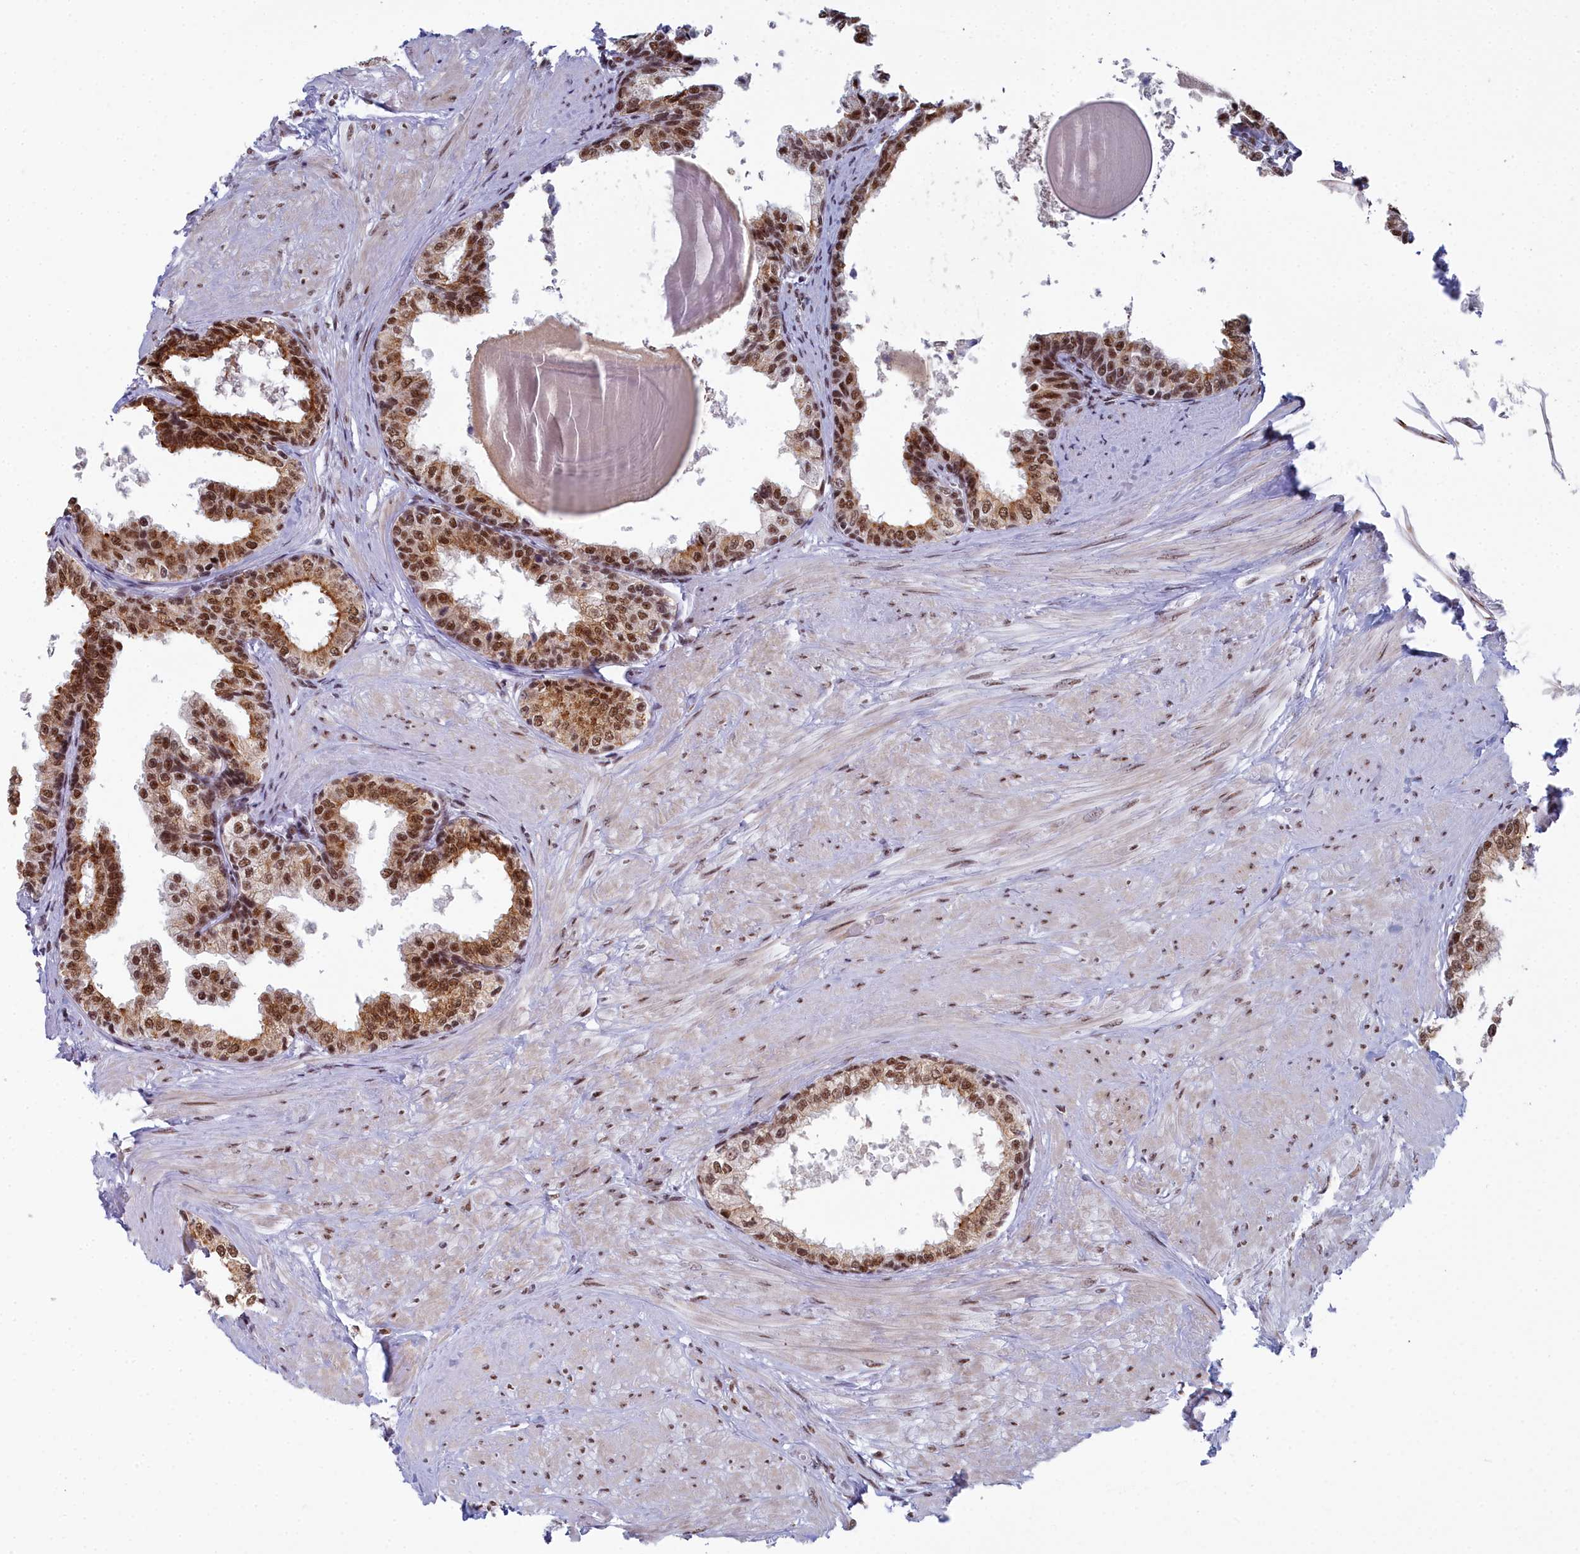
{"staining": {"intensity": "strong", "quantity": ">75%", "location": "nuclear"}, "tissue": "prostate", "cell_type": "Glandular cells", "image_type": "normal", "snomed": [{"axis": "morphology", "description": "Normal tissue, NOS"}, {"axis": "topography", "description": "Prostate"}], "caption": "Approximately >75% of glandular cells in benign prostate exhibit strong nuclear protein positivity as visualized by brown immunohistochemical staining.", "gene": "SF3B3", "patient": {"sex": "male", "age": 48}}